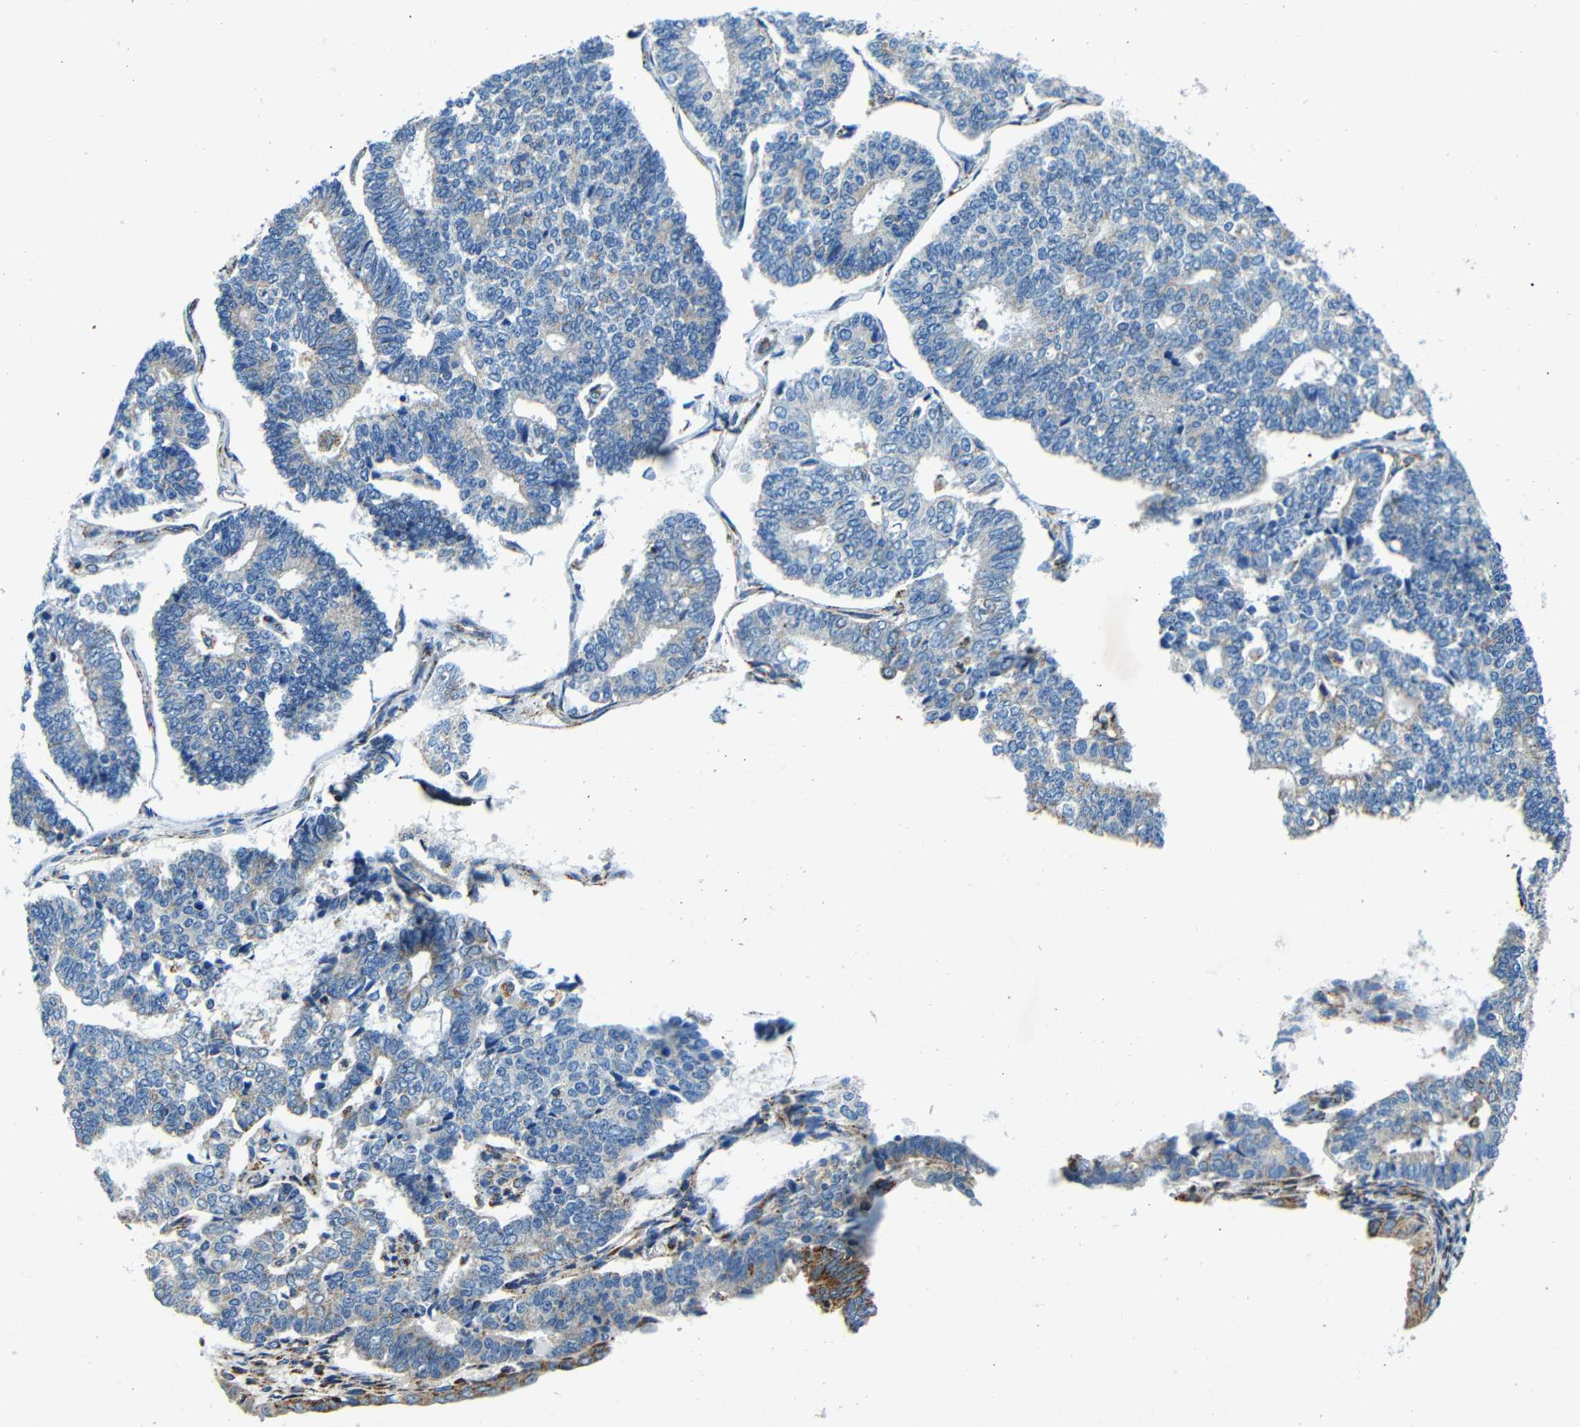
{"staining": {"intensity": "weak", "quantity": "<25%", "location": "cytoplasmic/membranous"}, "tissue": "endometrial cancer", "cell_type": "Tumor cells", "image_type": "cancer", "snomed": [{"axis": "morphology", "description": "Adenocarcinoma, NOS"}, {"axis": "topography", "description": "Endometrium"}], "caption": "Immunohistochemical staining of human endometrial adenocarcinoma shows no significant staining in tumor cells.", "gene": "GALNT18", "patient": {"sex": "female", "age": 70}}